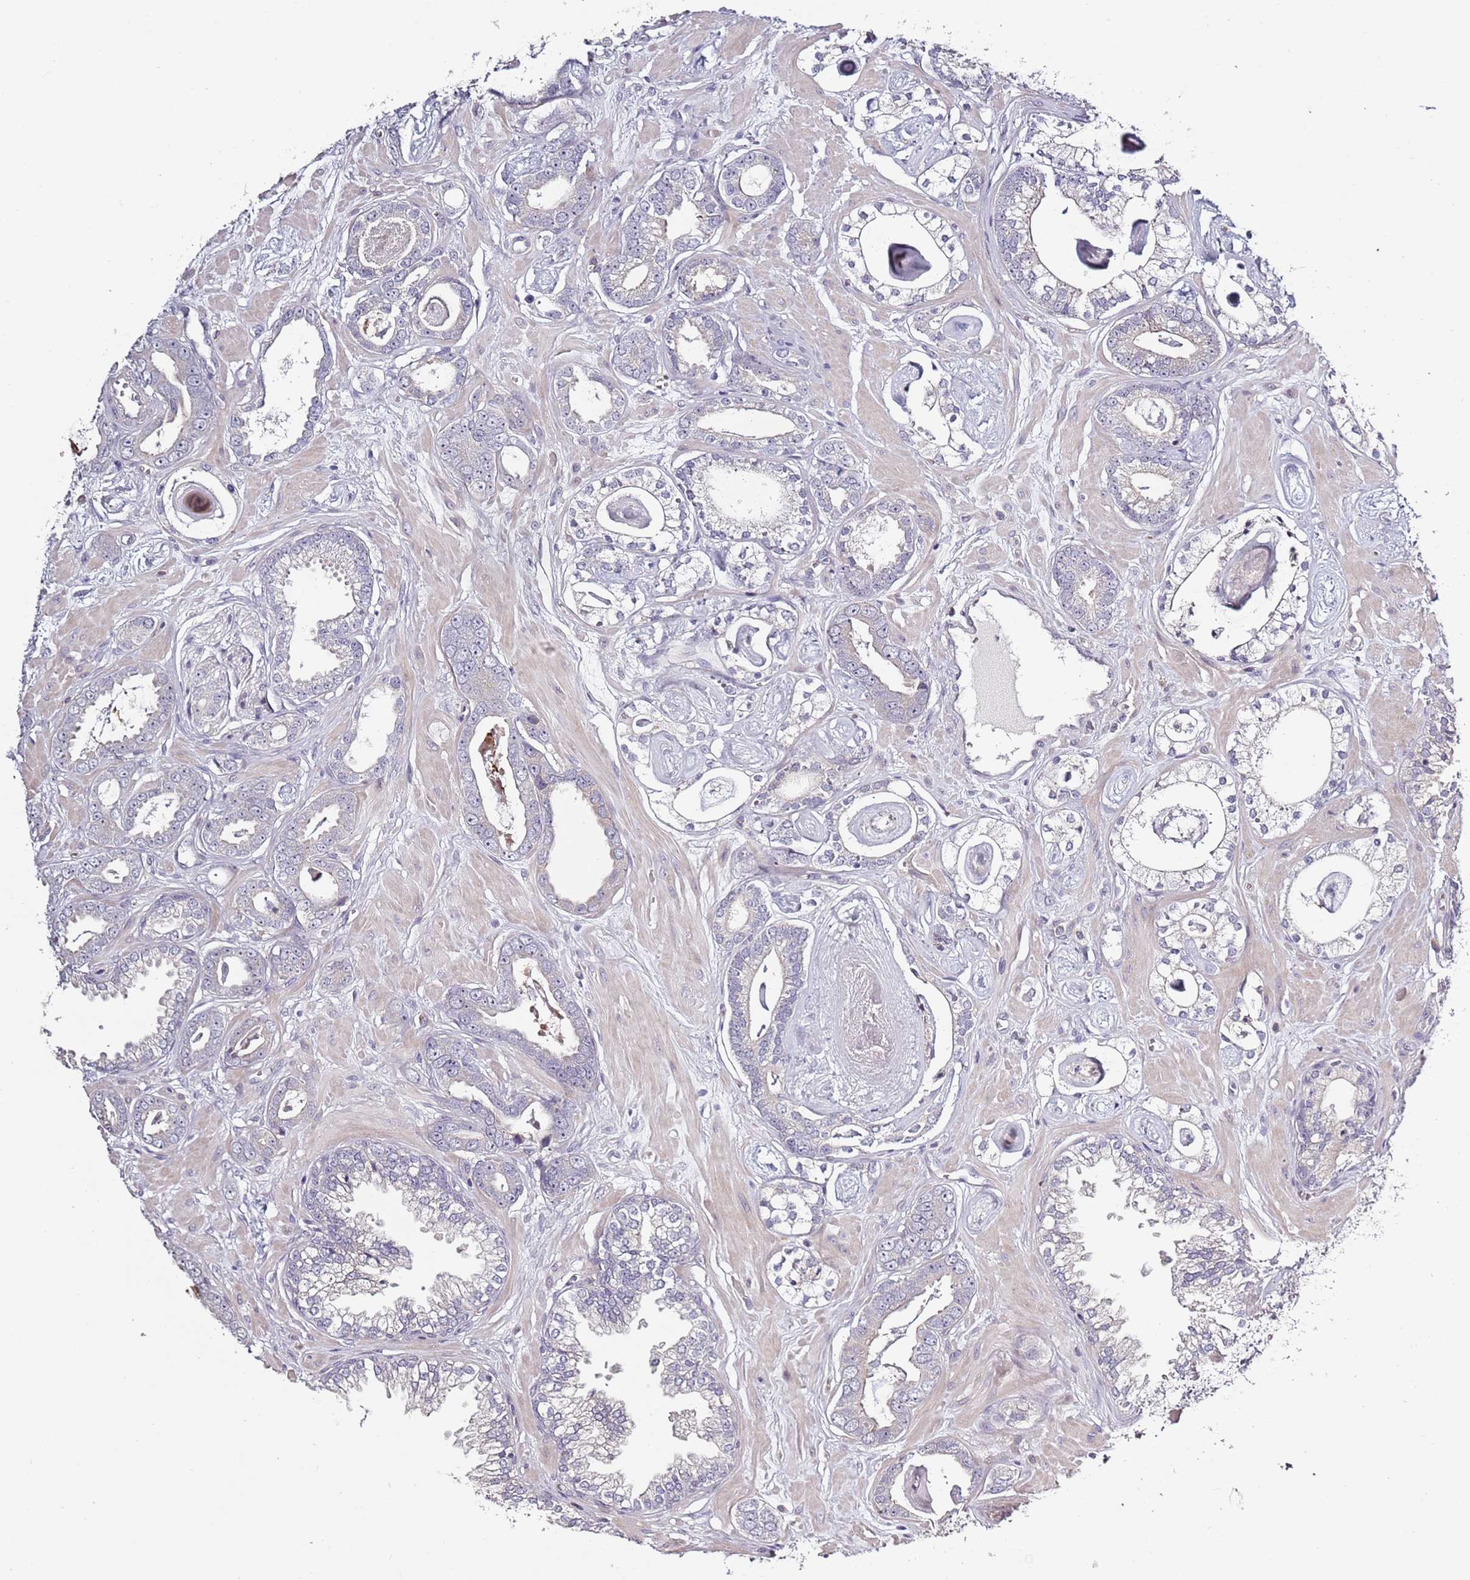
{"staining": {"intensity": "negative", "quantity": "none", "location": "none"}, "tissue": "prostate cancer", "cell_type": "Tumor cells", "image_type": "cancer", "snomed": [{"axis": "morphology", "description": "Adenocarcinoma, Low grade"}, {"axis": "topography", "description": "Prostate"}], "caption": "High magnification brightfield microscopy of prostate cancer (adenocarcinoma (low-grade)) stained with DAB (3,3'-diaminobenzidine) (brown) and counterstained with hematoxylin (blue): tumor cells show no significant positivity.", "gene": "CC2D2B", "patient": {"sex": "male", "age": 60}}